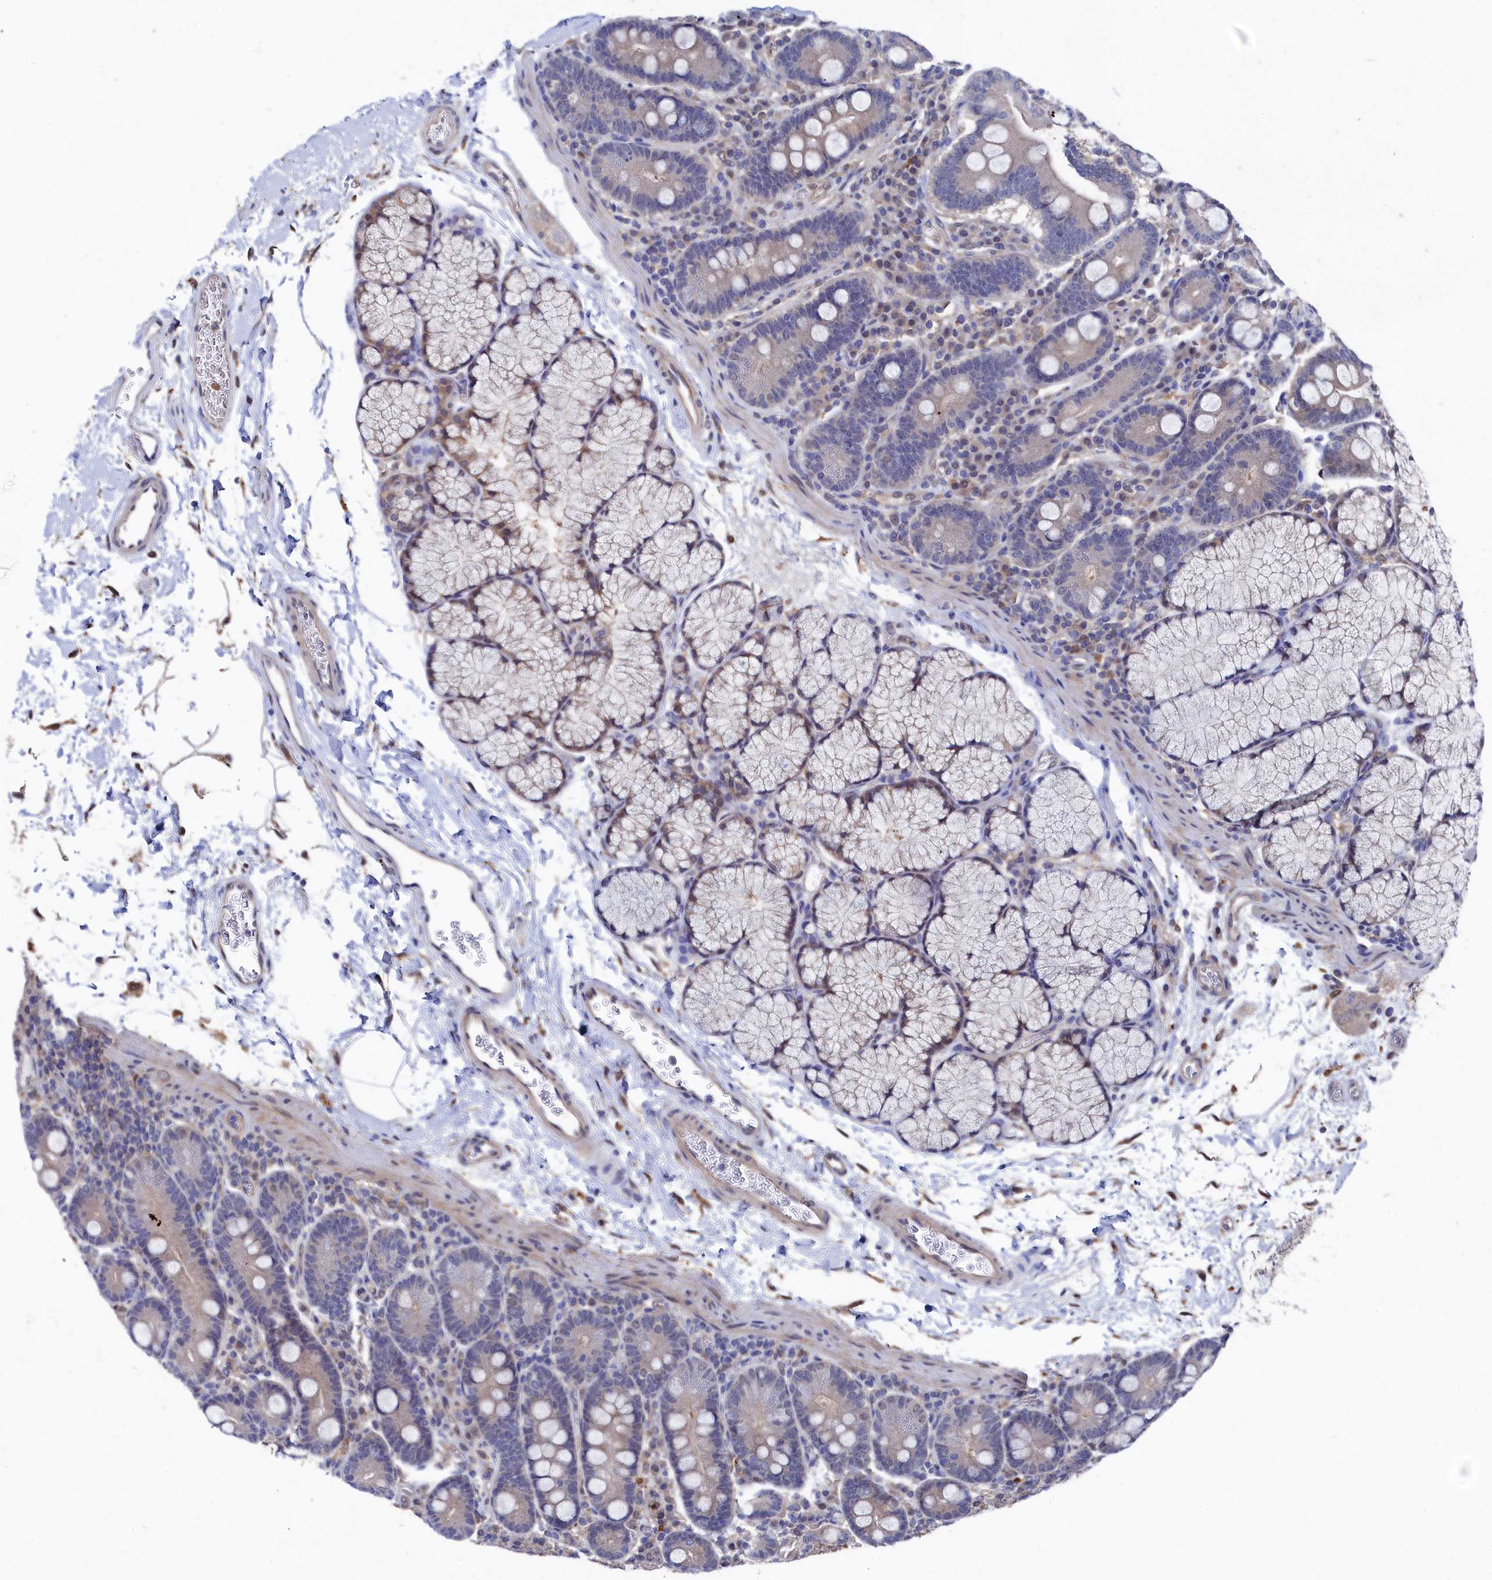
{"staining": {"intensity": "negative", "quantity": "none", "location": "none"}, "tissue": "duodenum", "cell_type": "Glandular cells", "image_type": "normal", "snomed": [{"axis": "morphology", "description": "Normal tissue, NOS"}, {"axis": "topography", "description": "Duodenum"}], "caption": "This is a image of IHC staining of benign duodenum, which shows no positivity in glandular cells.", "gene": "RNH1", "patient": {"sex": "male", "age": 35}}